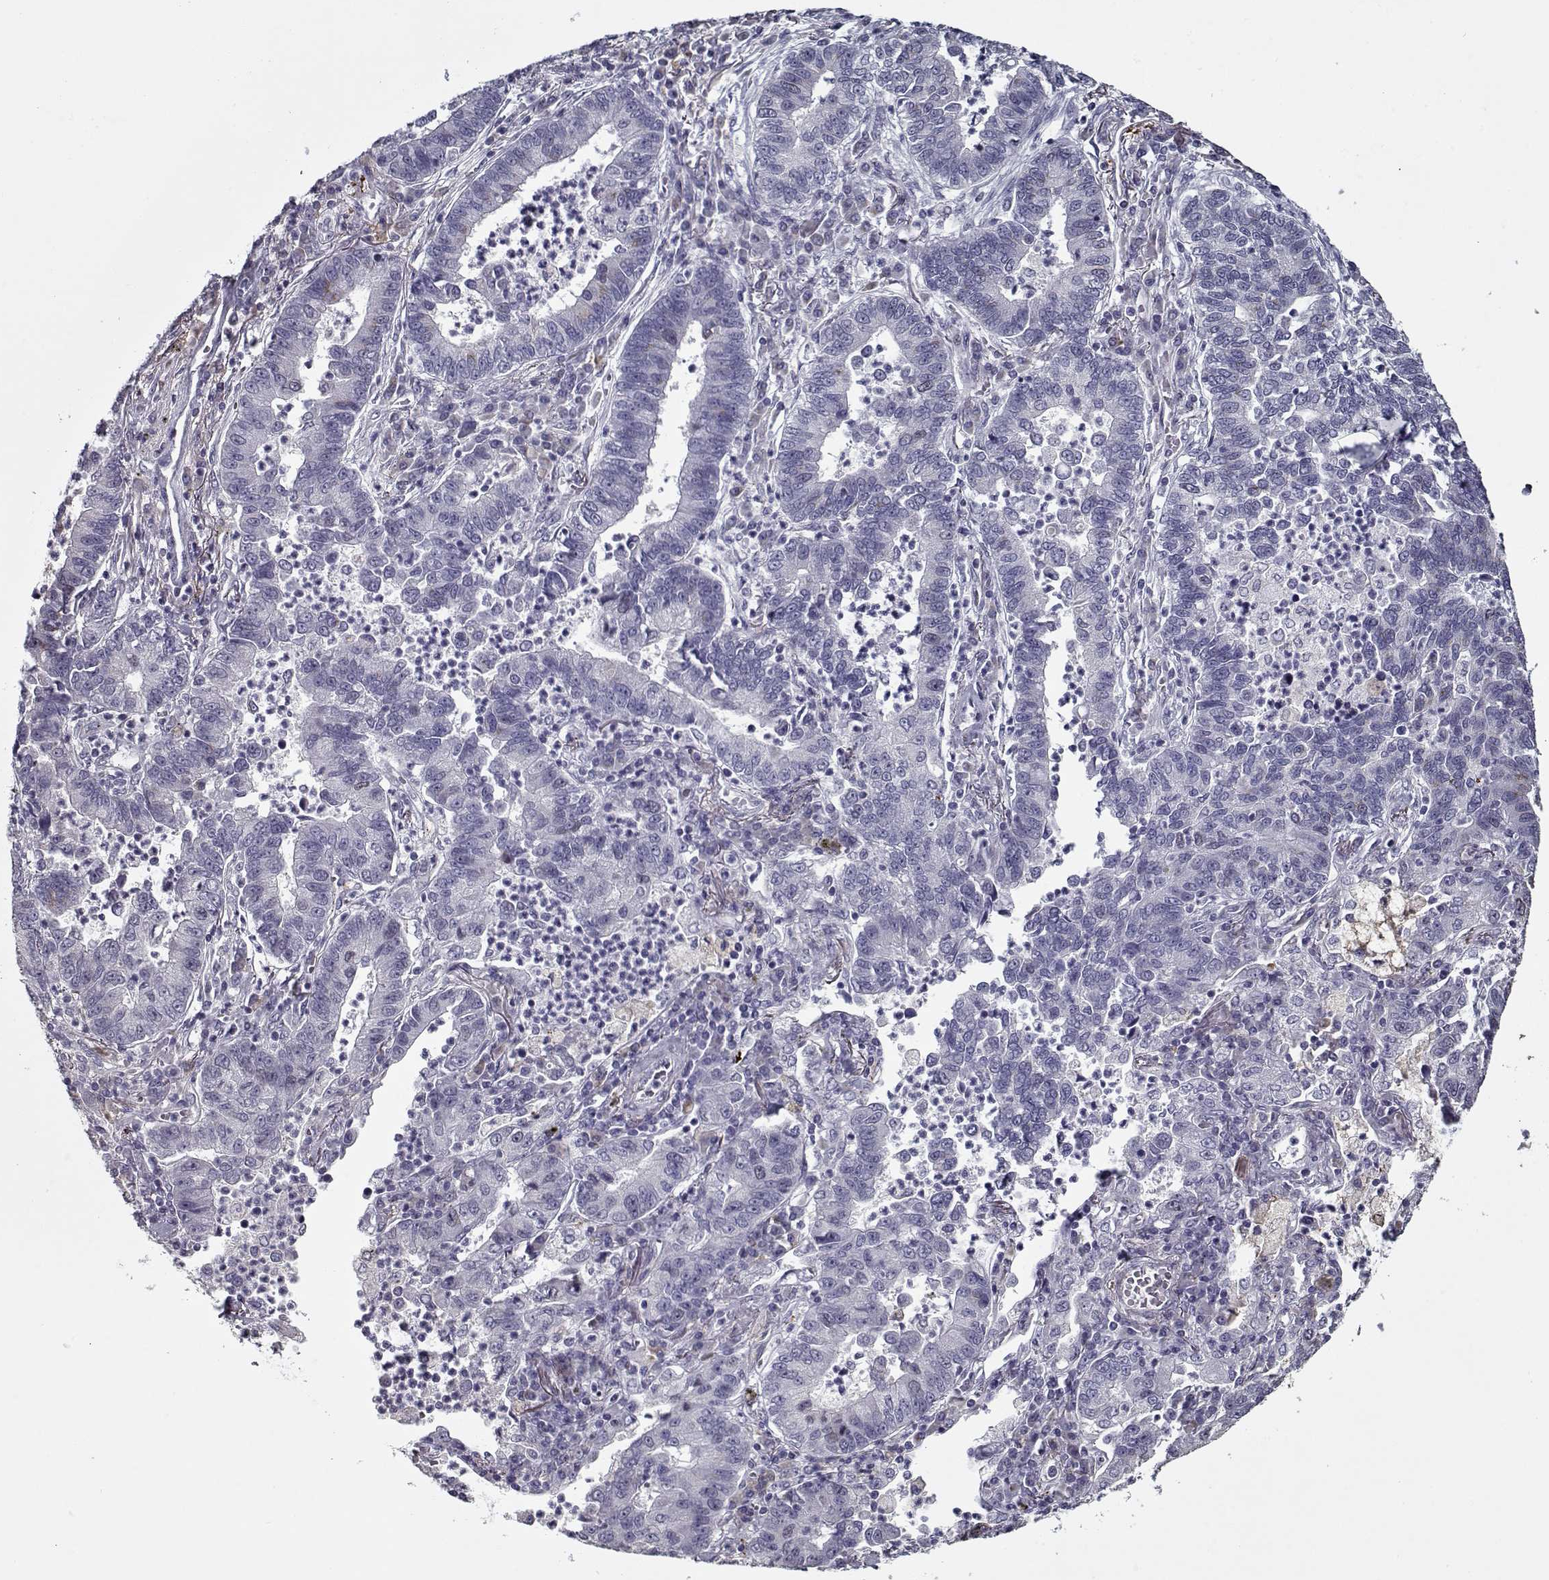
{"staining": {"intensity": "negative", "quantity": "none", "location": "none"}, "tissue": "lung cancer", "cell_type": "Tumor cells", "image_type": "cancer", "snomed": [{"axis": "morphology", "description": "Adenocarcinoma, NOS"}, {"axis": "topography", "description": "Lung"}], "caption": "IHC micrograph of human lung adenocarcinoma stained for a protein (brown), which exhibits no positivity in tumor cells.", "gene": "SEC16B", "patient": {"sex": "female", "age": 57}}